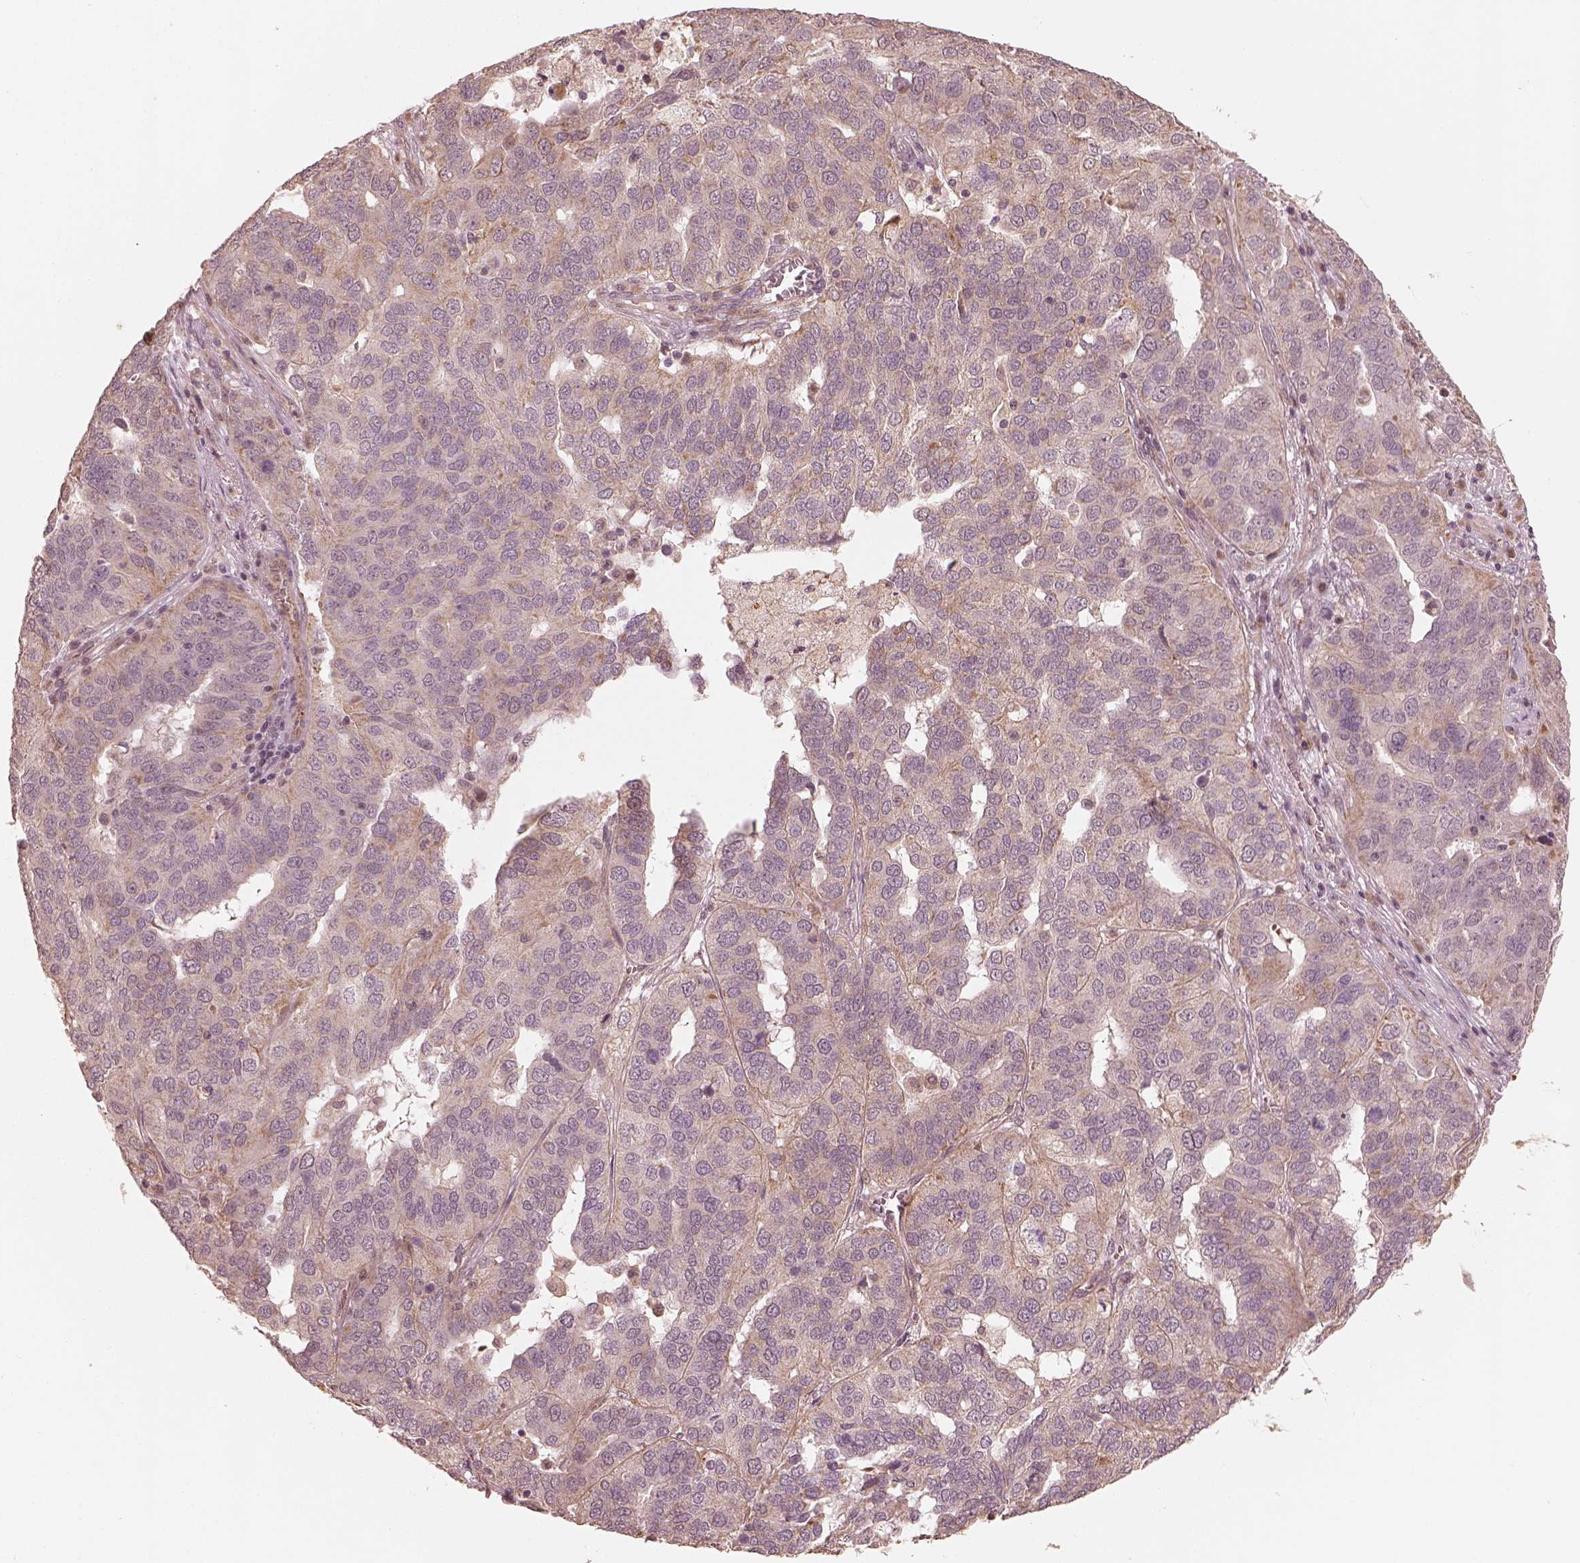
{"staining": {"intensity": "weak", "quantity": "25%-75%", "location": "cytoplasmic/membranous"}, "tissue": "ovarian cancer", "cell_type": "Tumor cells", "image_type": "cancer", "snomed": [{"axis": "morphology", "description": "Carcinoma, endometroid"}, {"axis": "topography", "description": "Soft tissue"}, {"axis": "topography", "description": "Ovary"}], "caption": "Protein expression analysis of human ovarian cancer reveals weak cytoplasmic/membranous staining in approximately 25%-75% of tumor cells.", "gene": "SLC25A46", "patient": {"sex": "female", "age": 52}}